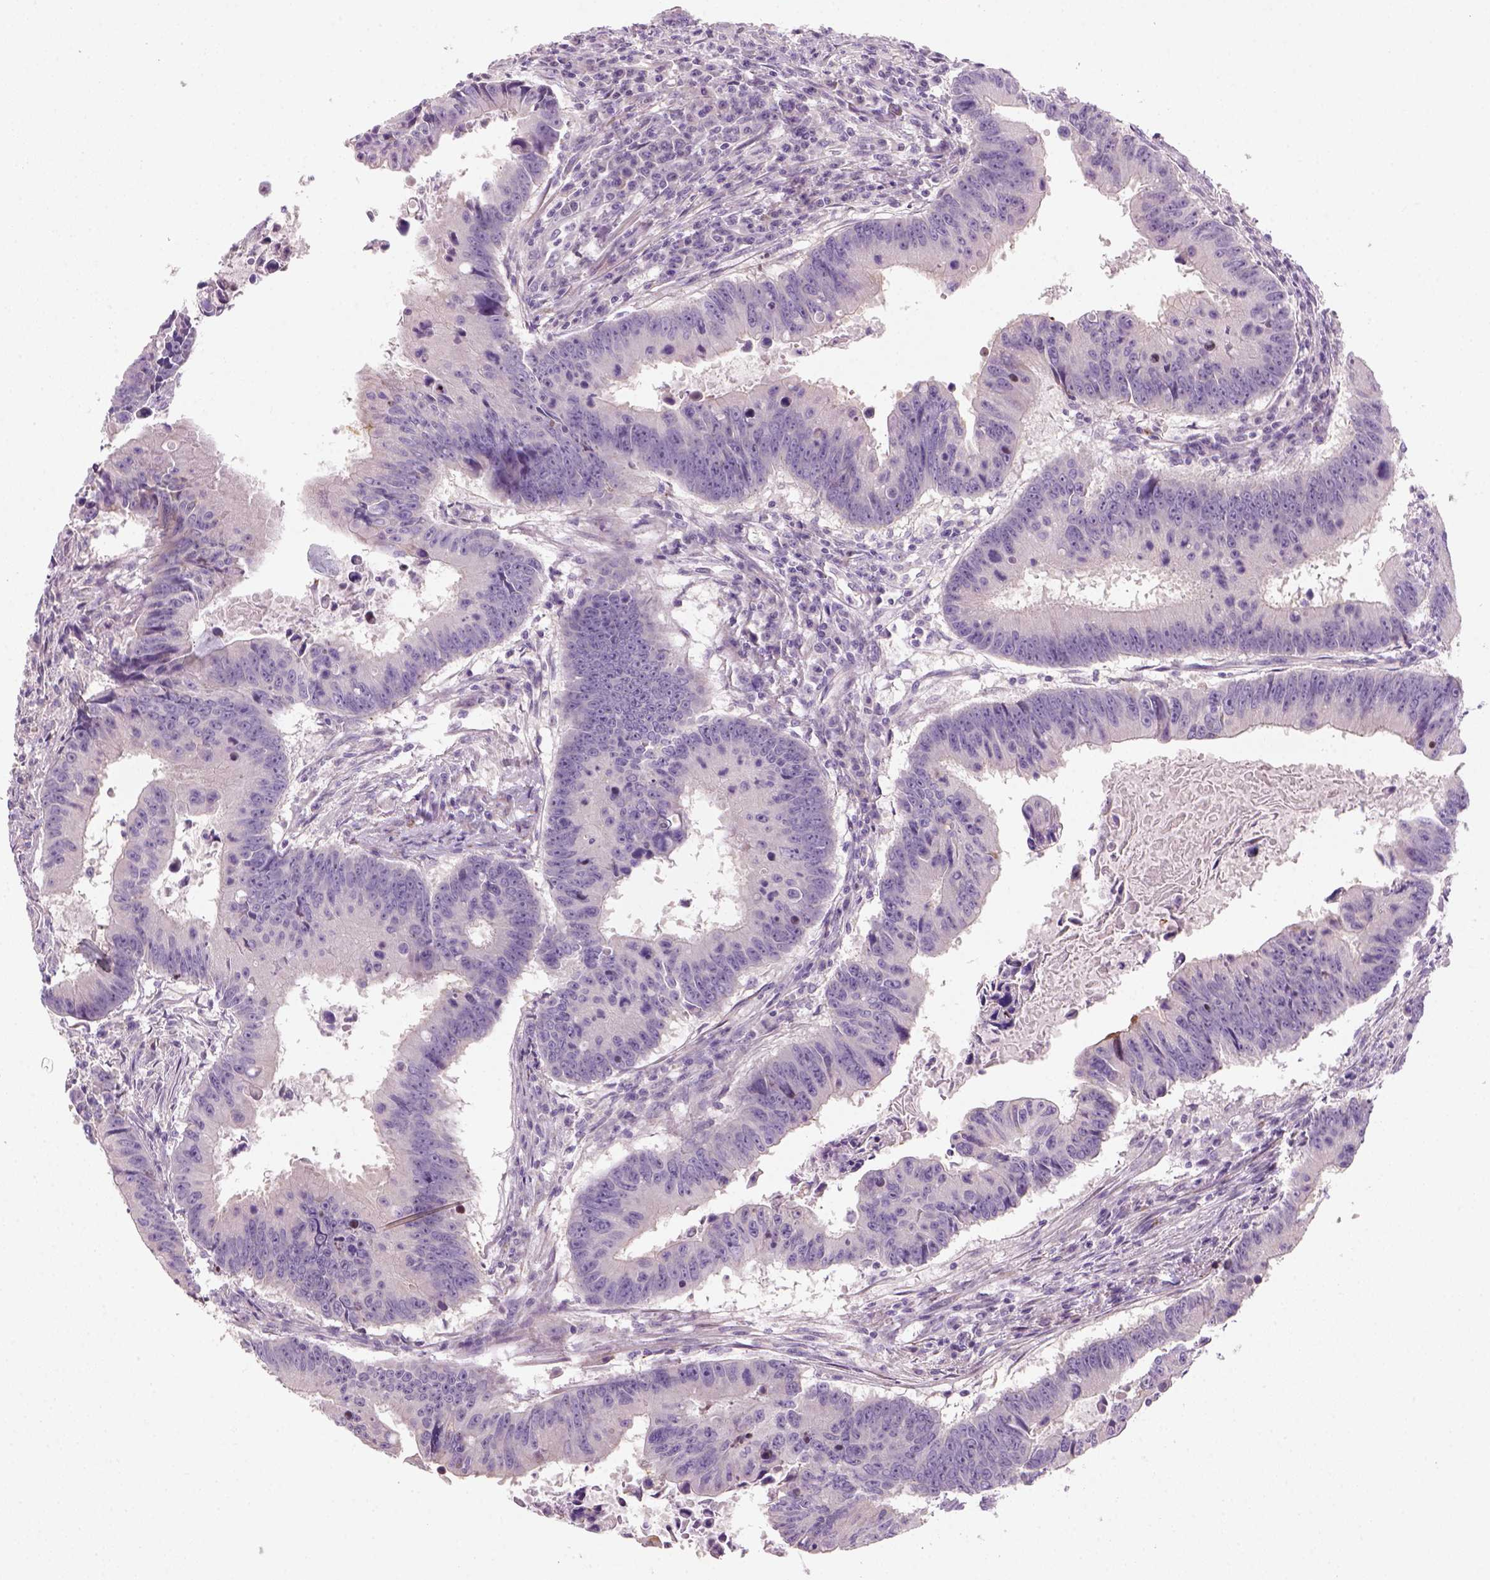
{"staining": {"intensity": "weak", "quantity": "<25%", "location": "cytoplasmic/membranous"}, "tissue": "colorectal cancer", "cell_type": "Tumor cells", "image_type": "cancer", "snomed": [{"axis": "morphology", "description": "Adenocarcinoma, NOS"}, {"axis": "topography", "description": "Colon"}], "caption": "This is a photomicrograph of IHC staining of adenocarcinoma (colorectal), which shows no expression in tumor cells. (DAB immunohistochemistry with hematoxylin counter stain).", "gene": "NUDT6", "patient": {"sex": "female", "age": 87}}